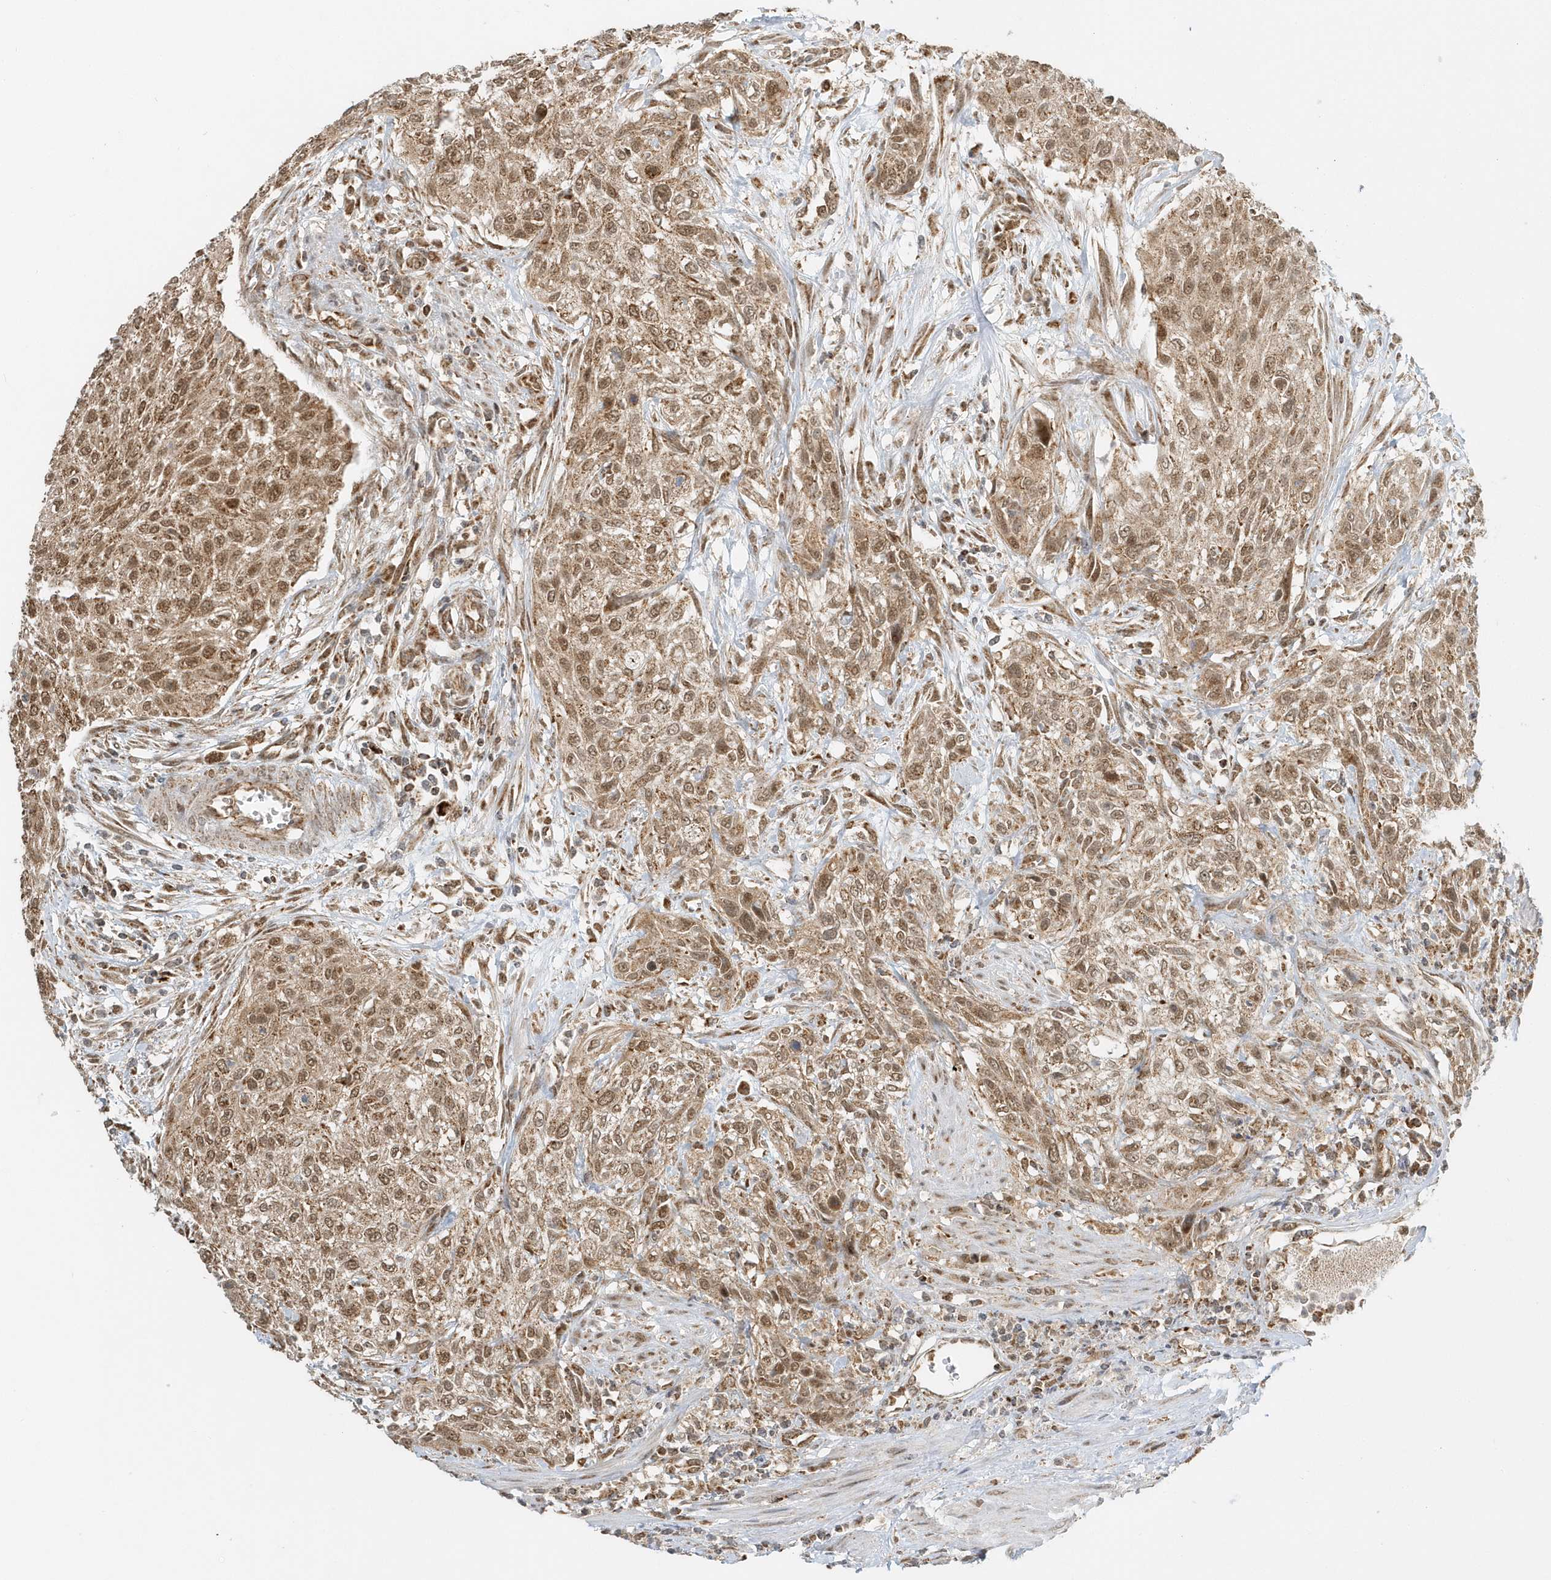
{"staining": {"intensity": "moderate", "quantity": ">75%", "location": "cytoplasmic/membranous,nuclear"}, "tissue": "urothelial cancer", "cell_type": "Tumor cells", "image_type": "cancer", "snomed": [{"axis": "morphology", "description": "Urothelial carcinoma, High grade"}, {"axis": "topography", "description": "Urinary bladder"}], "caption": "Immunohistochemistry photomicrograph of human high-grade urothelial carcinoma stained for a protein (brown), which displays medium levels of moderate cytoplasmic/membranous and nuclear expression in about >75% of tumor cells.", "gene": "PSMD6", "patient": {"sex": "male", "age": 35}}